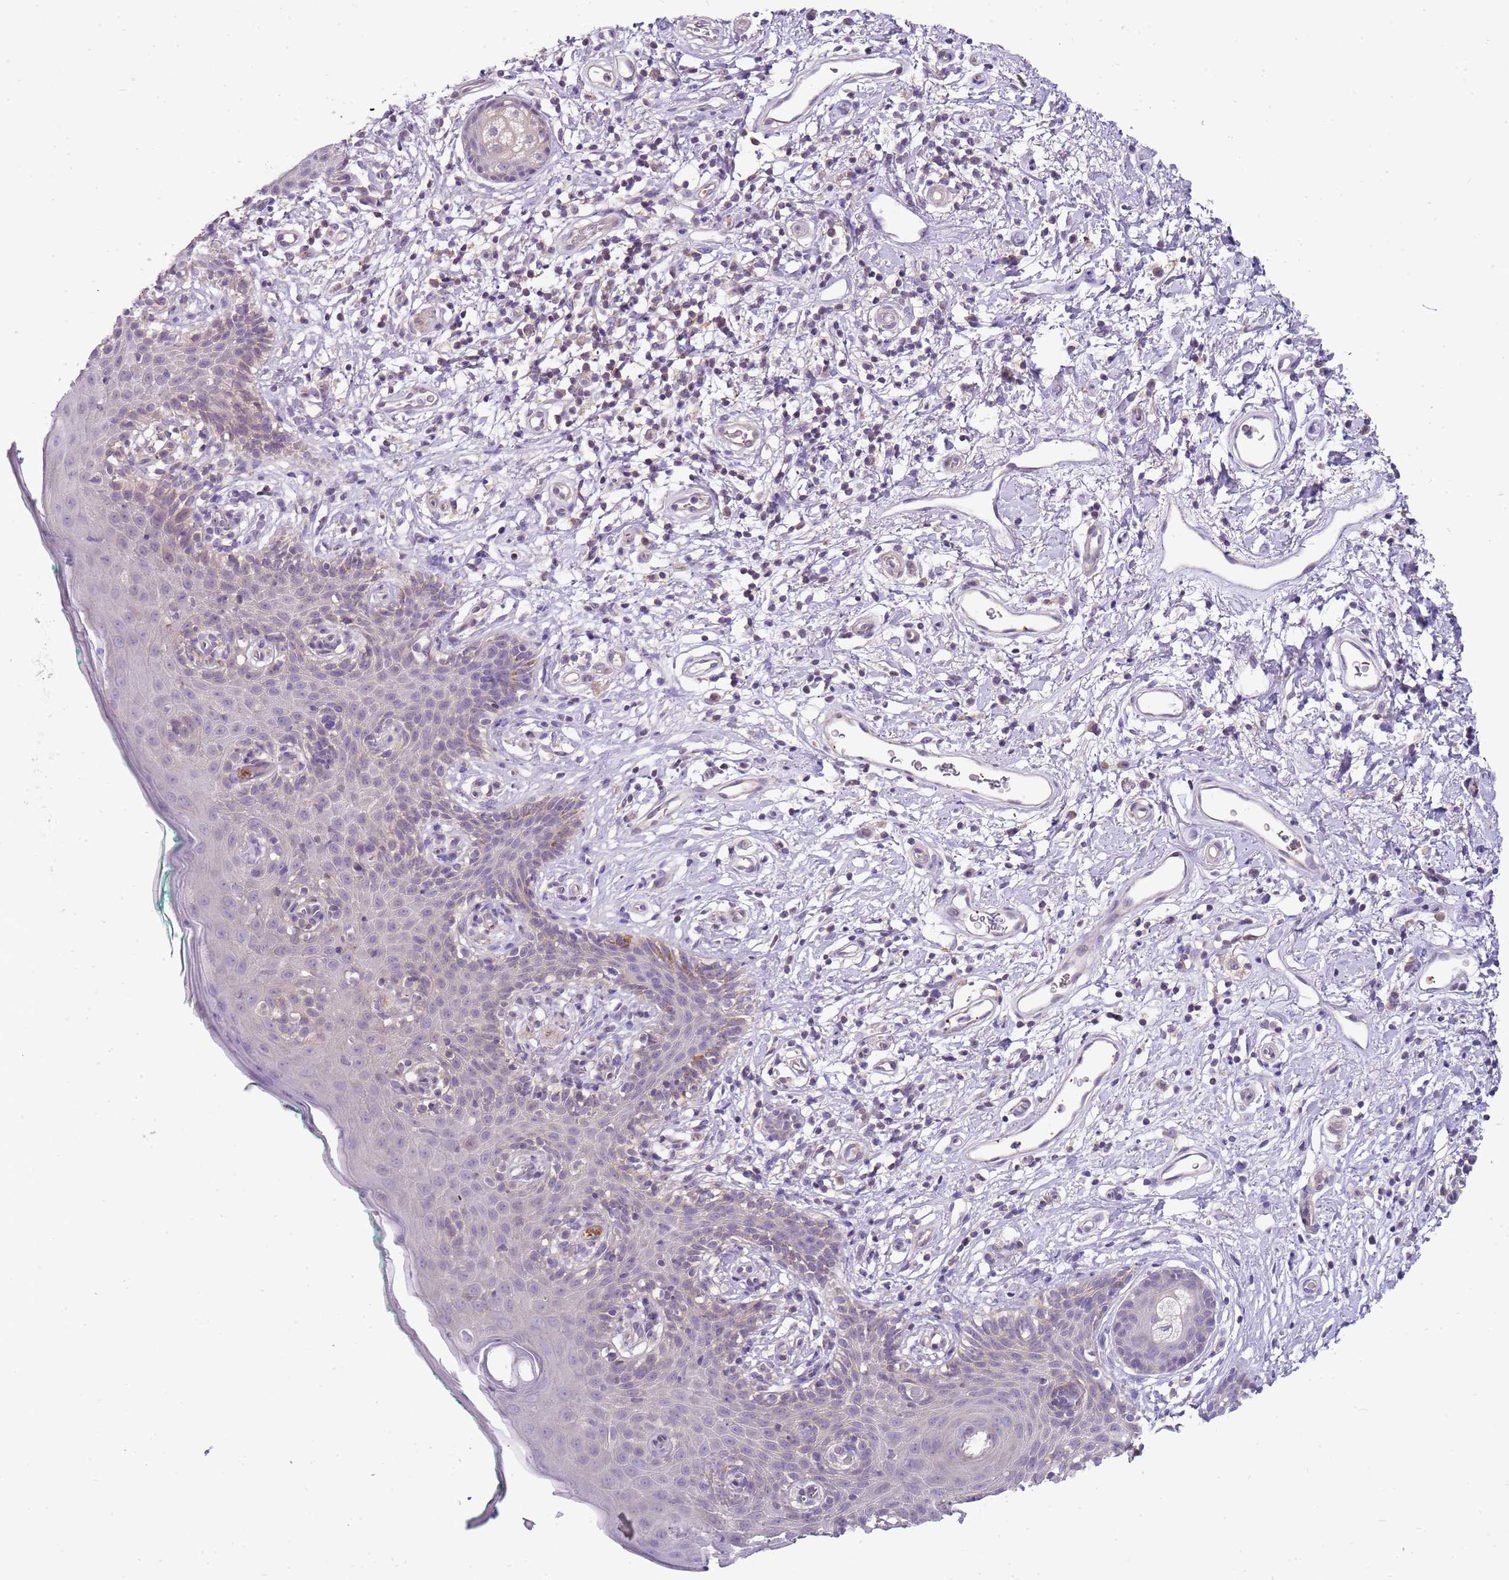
{"staining": {"intensity": "negative", "quantity": "none", "location": "none"}, "tissue": "skin", "cell_type": "Epidermal cells", "image_type": "normal", "snomed": [{"axis": "morphology", "description": "Normal tissue, NOS"}, {"axis": "topography", "description": "Vulva"}], "caption": "An immunohistochemistry photomicrograph of unremarkable skin is shown. There is no staining in epidermal cells of skin.", "gene": "CAPN7", "patient": {"sex": "female", "age": 66}}